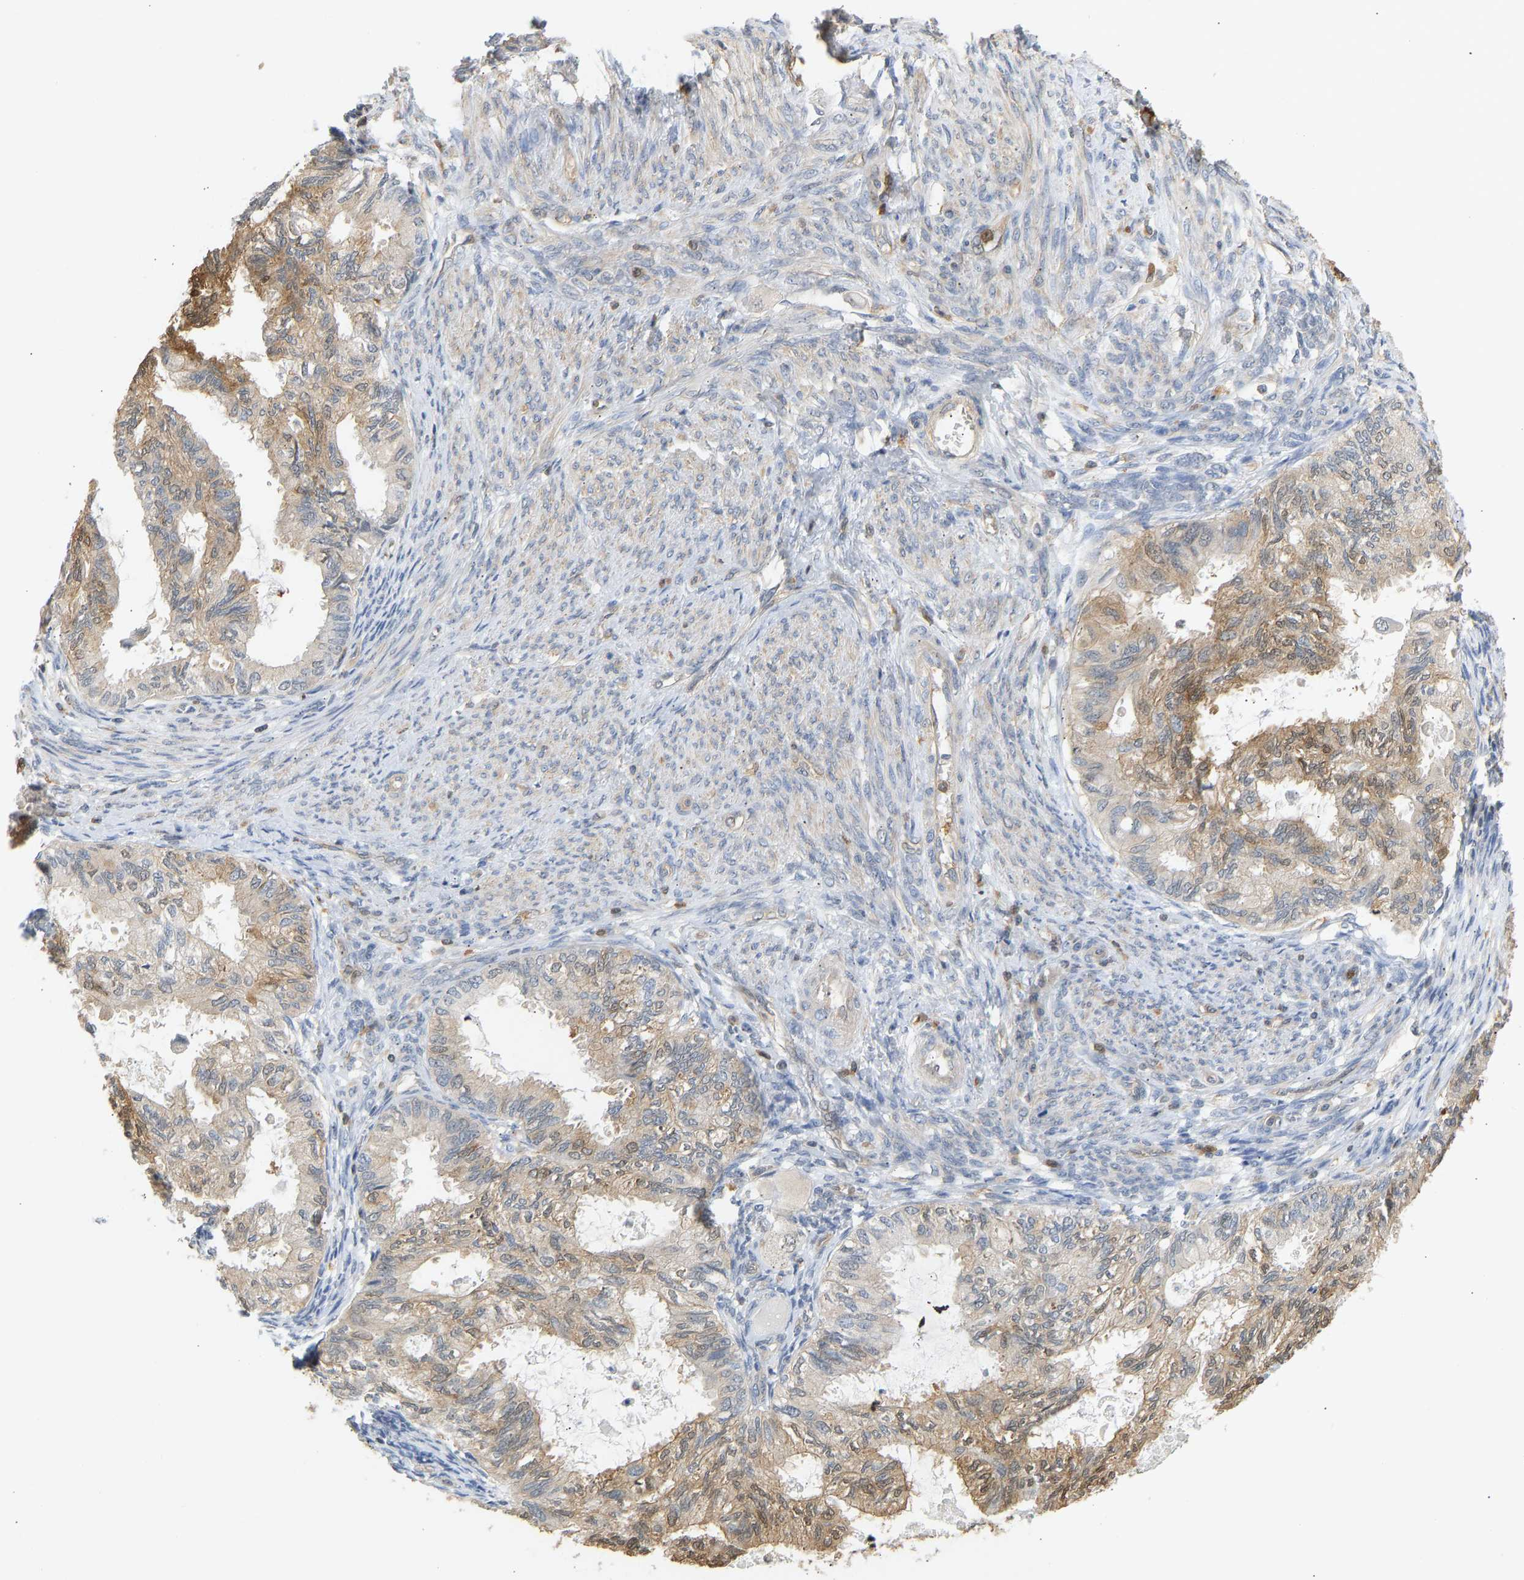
{"staining": {"intensity": "moderate", "quantity": ">75%", "location": "cytoplasmic/membranous"}, "tissue": "cervical cancer", "cell_type": "Tumor cells", "image_type": "cancer", "snomed": [{"axis": "morphology", "description": "Normal tissue, NOS"}, {"axis": "morphology", "description": "Adenocarcinoma, NOS"}, {"axis": "topography", "description": "Cervix"}, {"axis": "topography", "description": "Endometrium"}], "caption": "Immunohistochemistry of cervical cancer (adenocarcinoma) reveals medium levels of moderate cytoplasmic/membranous expression in about >75% of tumor cells.", "gene": "ENO1", "patient": {"sex": "female", "age": 86}}